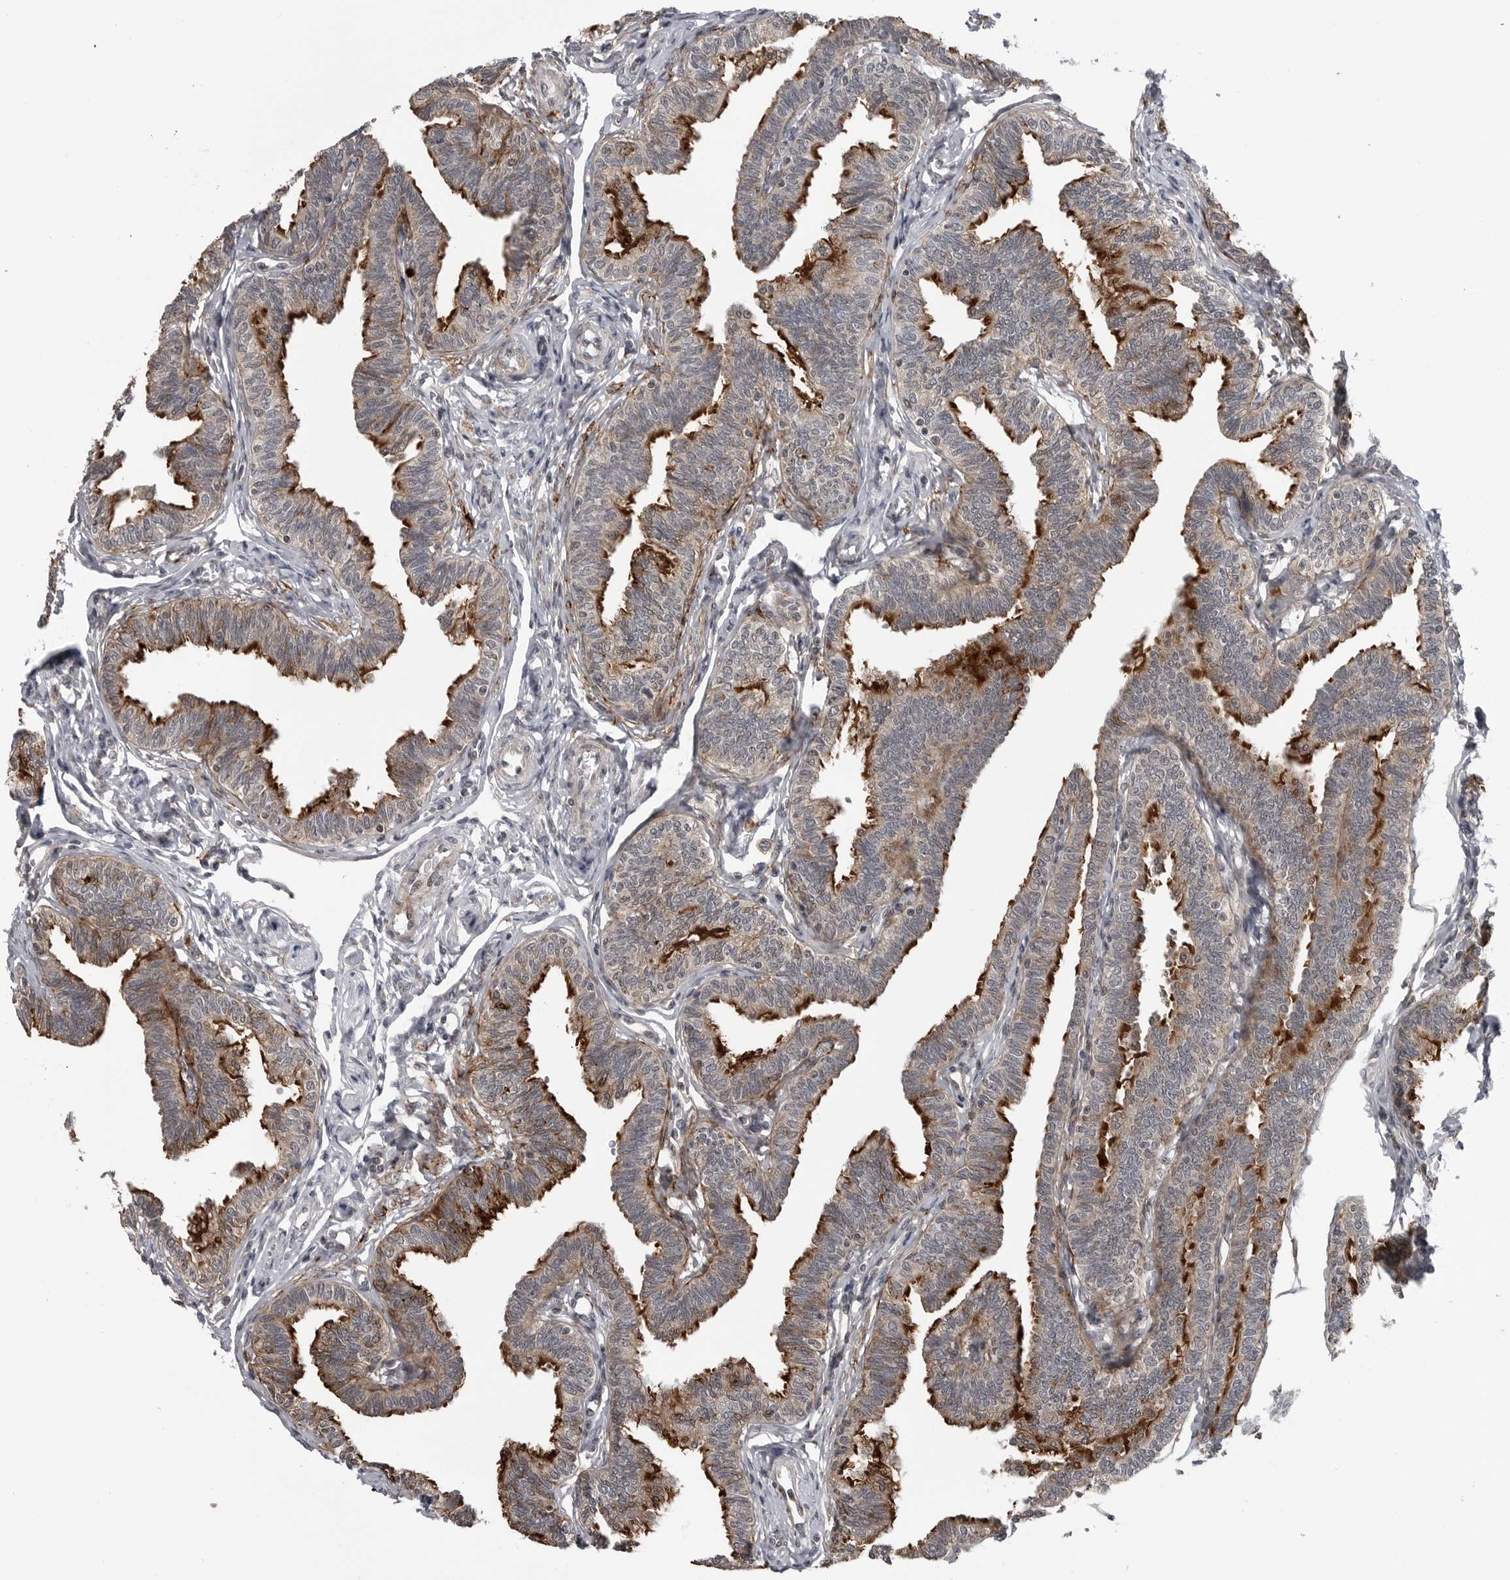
{"staining": {"intensity": "strong", "quantity": ">75%", "location": "cytoplasmic/membranous"}, "tissue": "fallopian tube", "cell_type": "Glandular cells", "image_type": "normal", "snomed": [{"axis": "morphology", "description": "Normal tissue, NOS"}, {"axis": "topography", "description": "Fallopian tube"}, {"axis": "topography", "description": "Ovary"}], "caption": "This image demonstrates normal fallopian tube stained with immunohistochemistry to label a protein in brown. The cytoplasmic/membranous of glandular cells show strong positivity for the protein. Nuclei are counter-stained blue.", "gene": "FAAP100", "patient": {"sex": "female", "age": 23}}